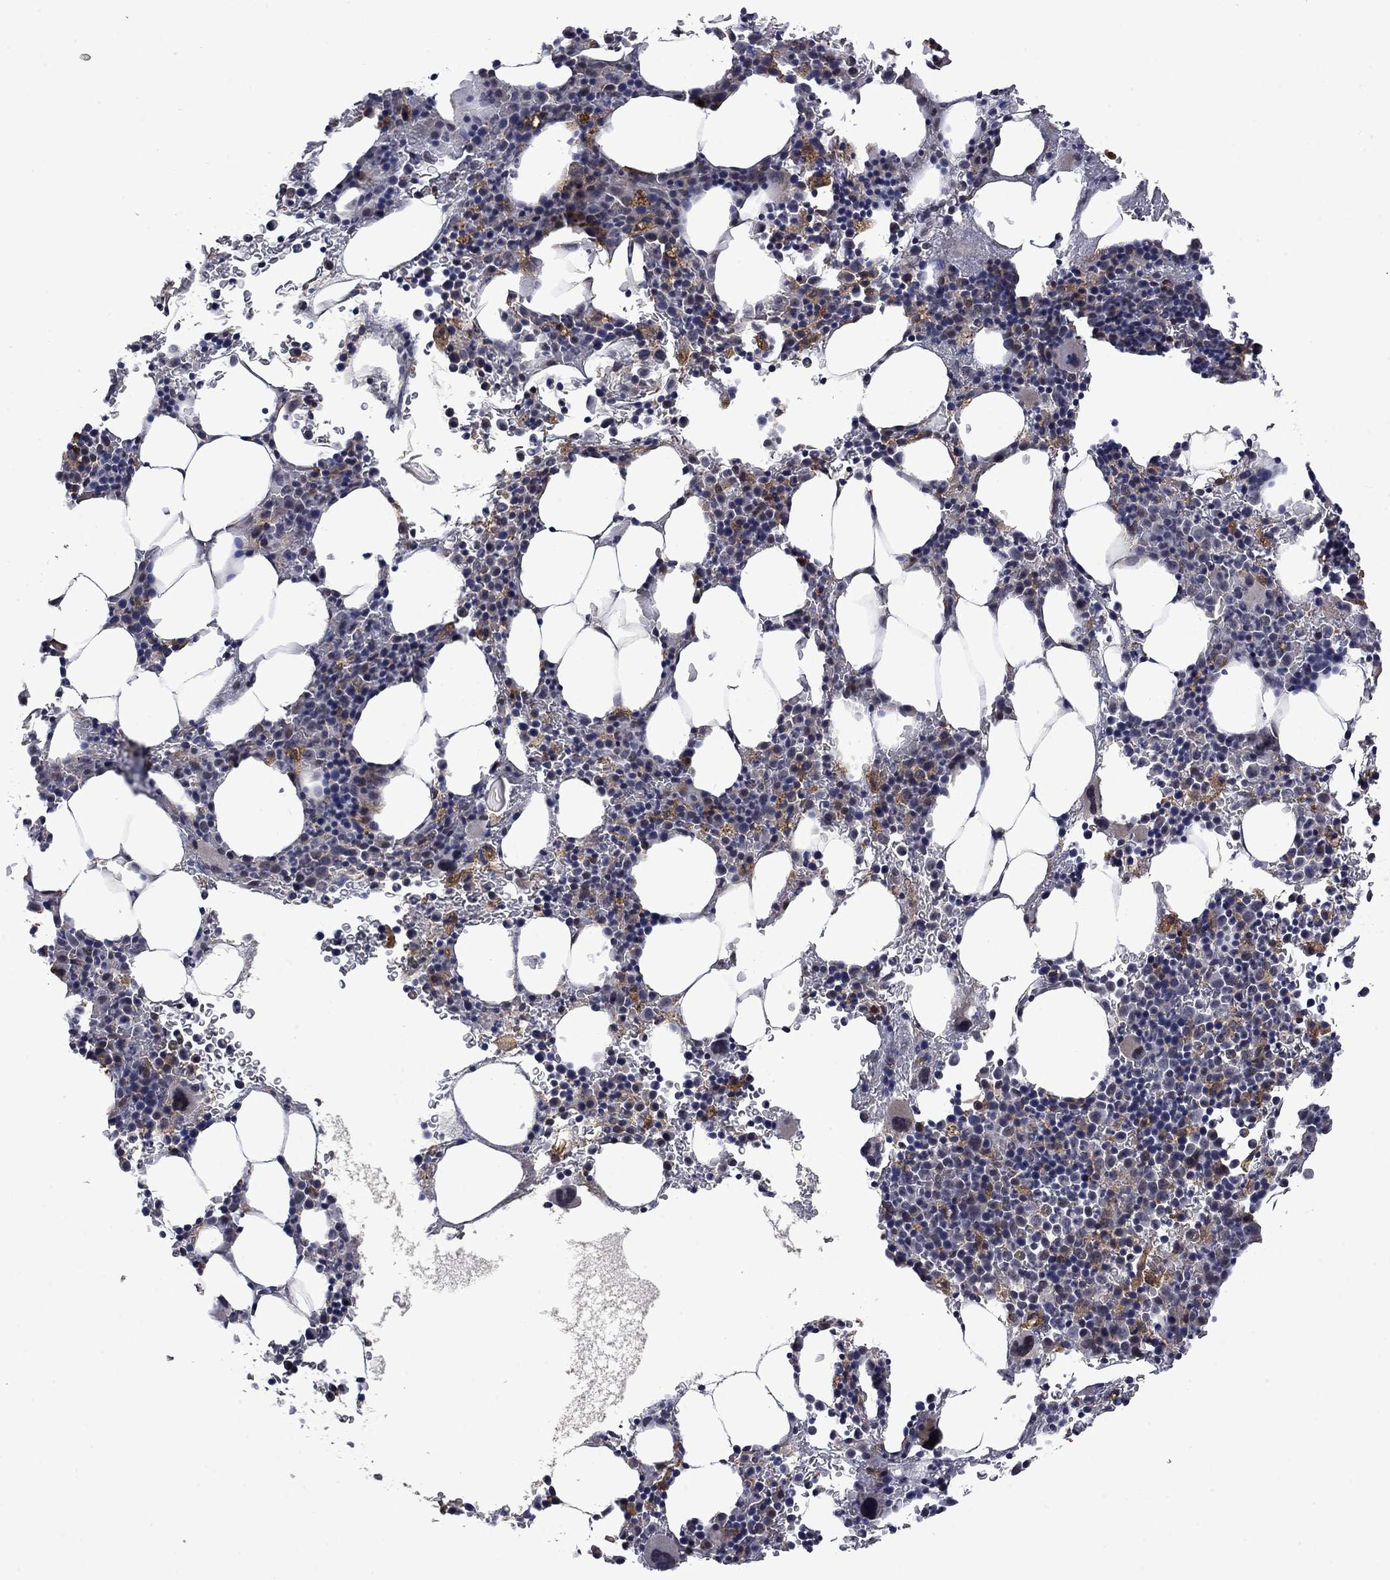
{"staining": {"intensity": "moderate", "quantity": "<25%", "location": "cytoplasmic/membranous"}, "tissue": "bone marrow", "cell_type": "Hematopoietic cells", "image_type": "normal", "snomed": [{"axis": "morphology", "description": "Normal tissue, NOS"}, {"axis": "topography", "description": "Bone marrow"}], "caption": "Immunohistochemical staining of benign bone marrow shows moderate cytoplasmic/membranous protein expression in approximately <25% of hematopoietic cells.", "gene": "PHKA1", "patient": {"sex": "male", "age": 77}}